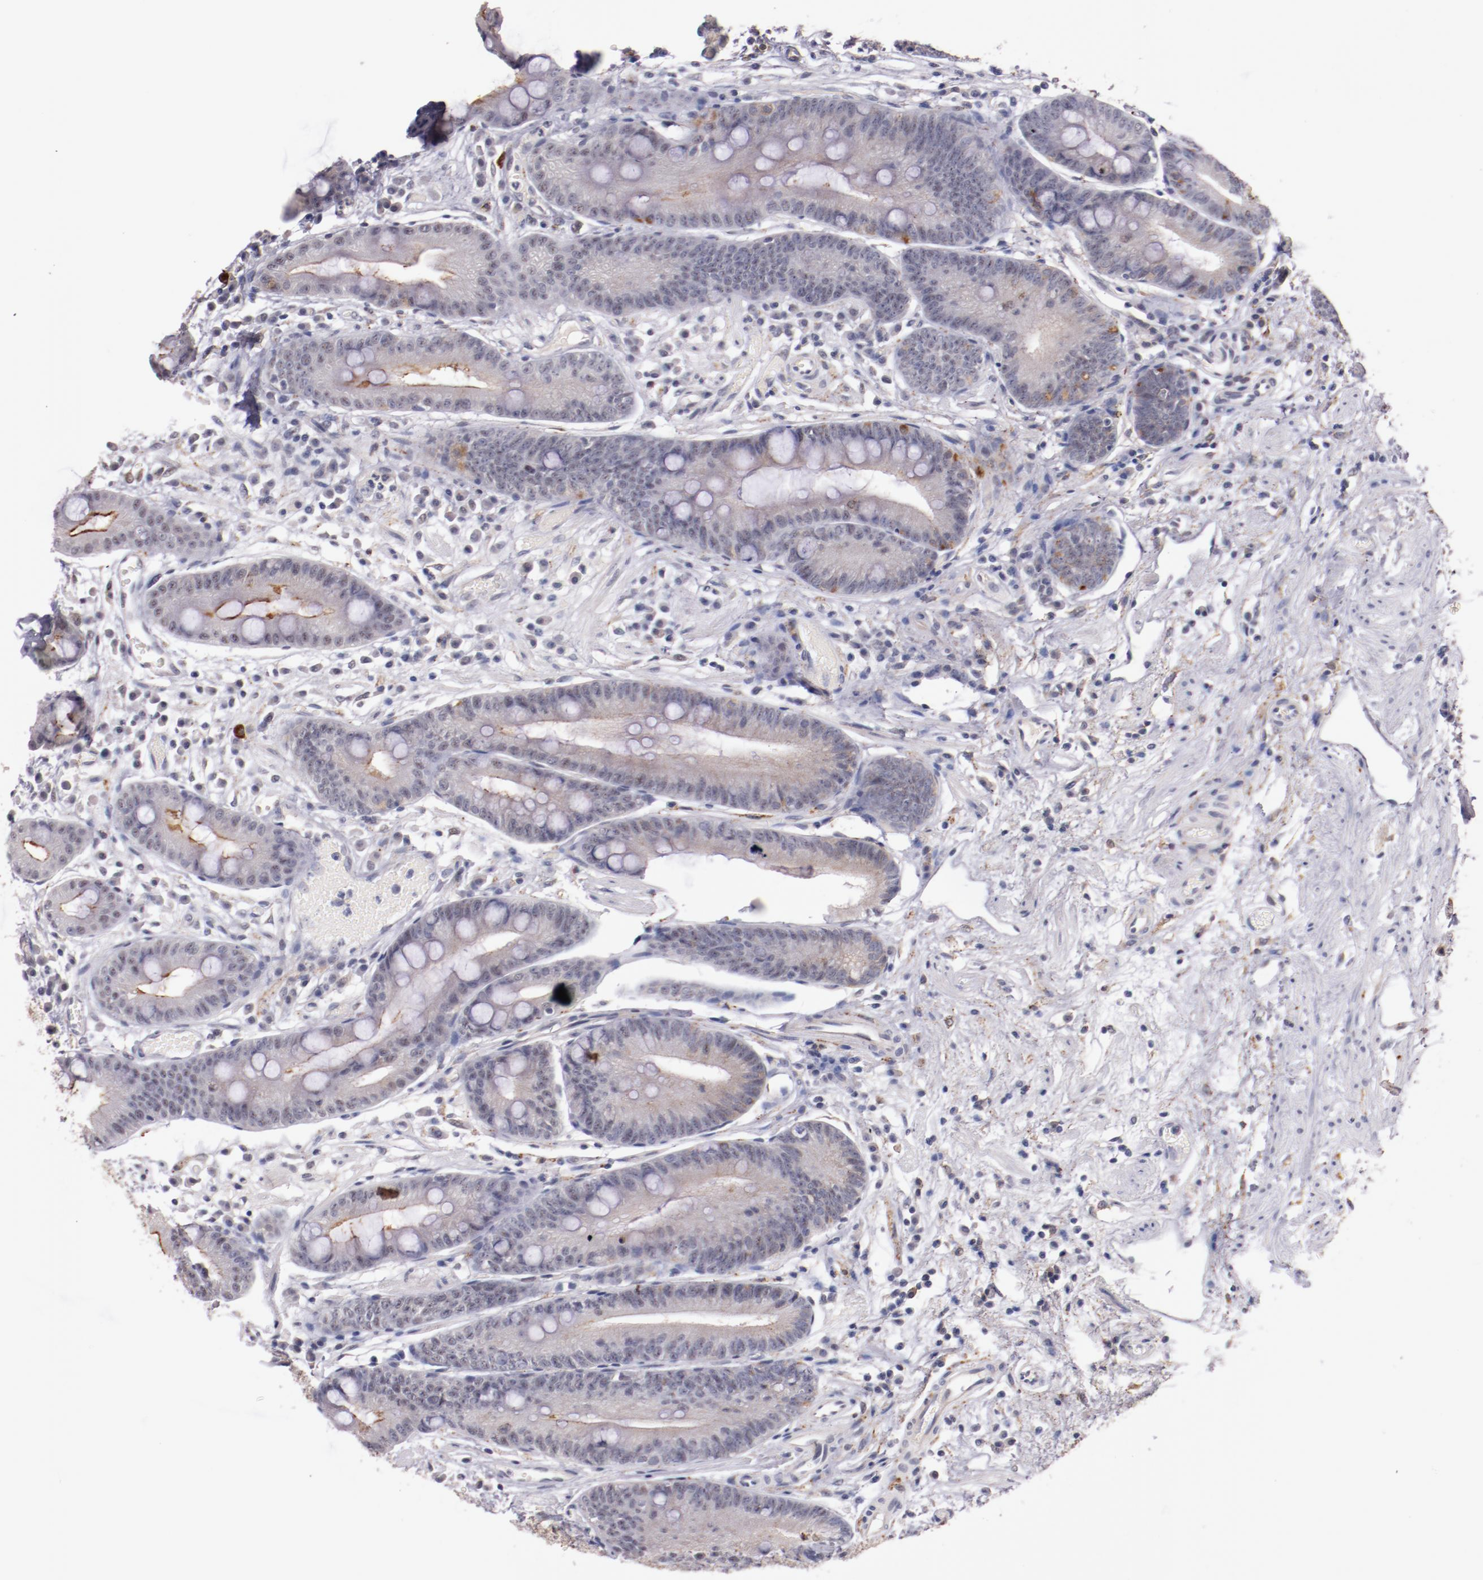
{"staining": {"intensity": "moderate", "quantity": ">75%", "location": "cytoplasmic/membranous"}, "tissue": "stomach", "cell_type": "Glandular cells", "image_type": "normal", "snomed": [{"axis": "morphology", "description": "Normal tissue, NOS"}, {"axis": "morphology", "description": "Inflammation, NOS"}, {"axis": "topography", "description": "Stomach, lower"}], "caption": "Immunohistochemistry micrograph of normal human stomach stained for a protein (brown), which displays medium levels of moderate cytoplasmic/membranous expression in about >75% of glandular cells.", "gene": "SYP", "patient": {"sex": "male", "age": 59}}